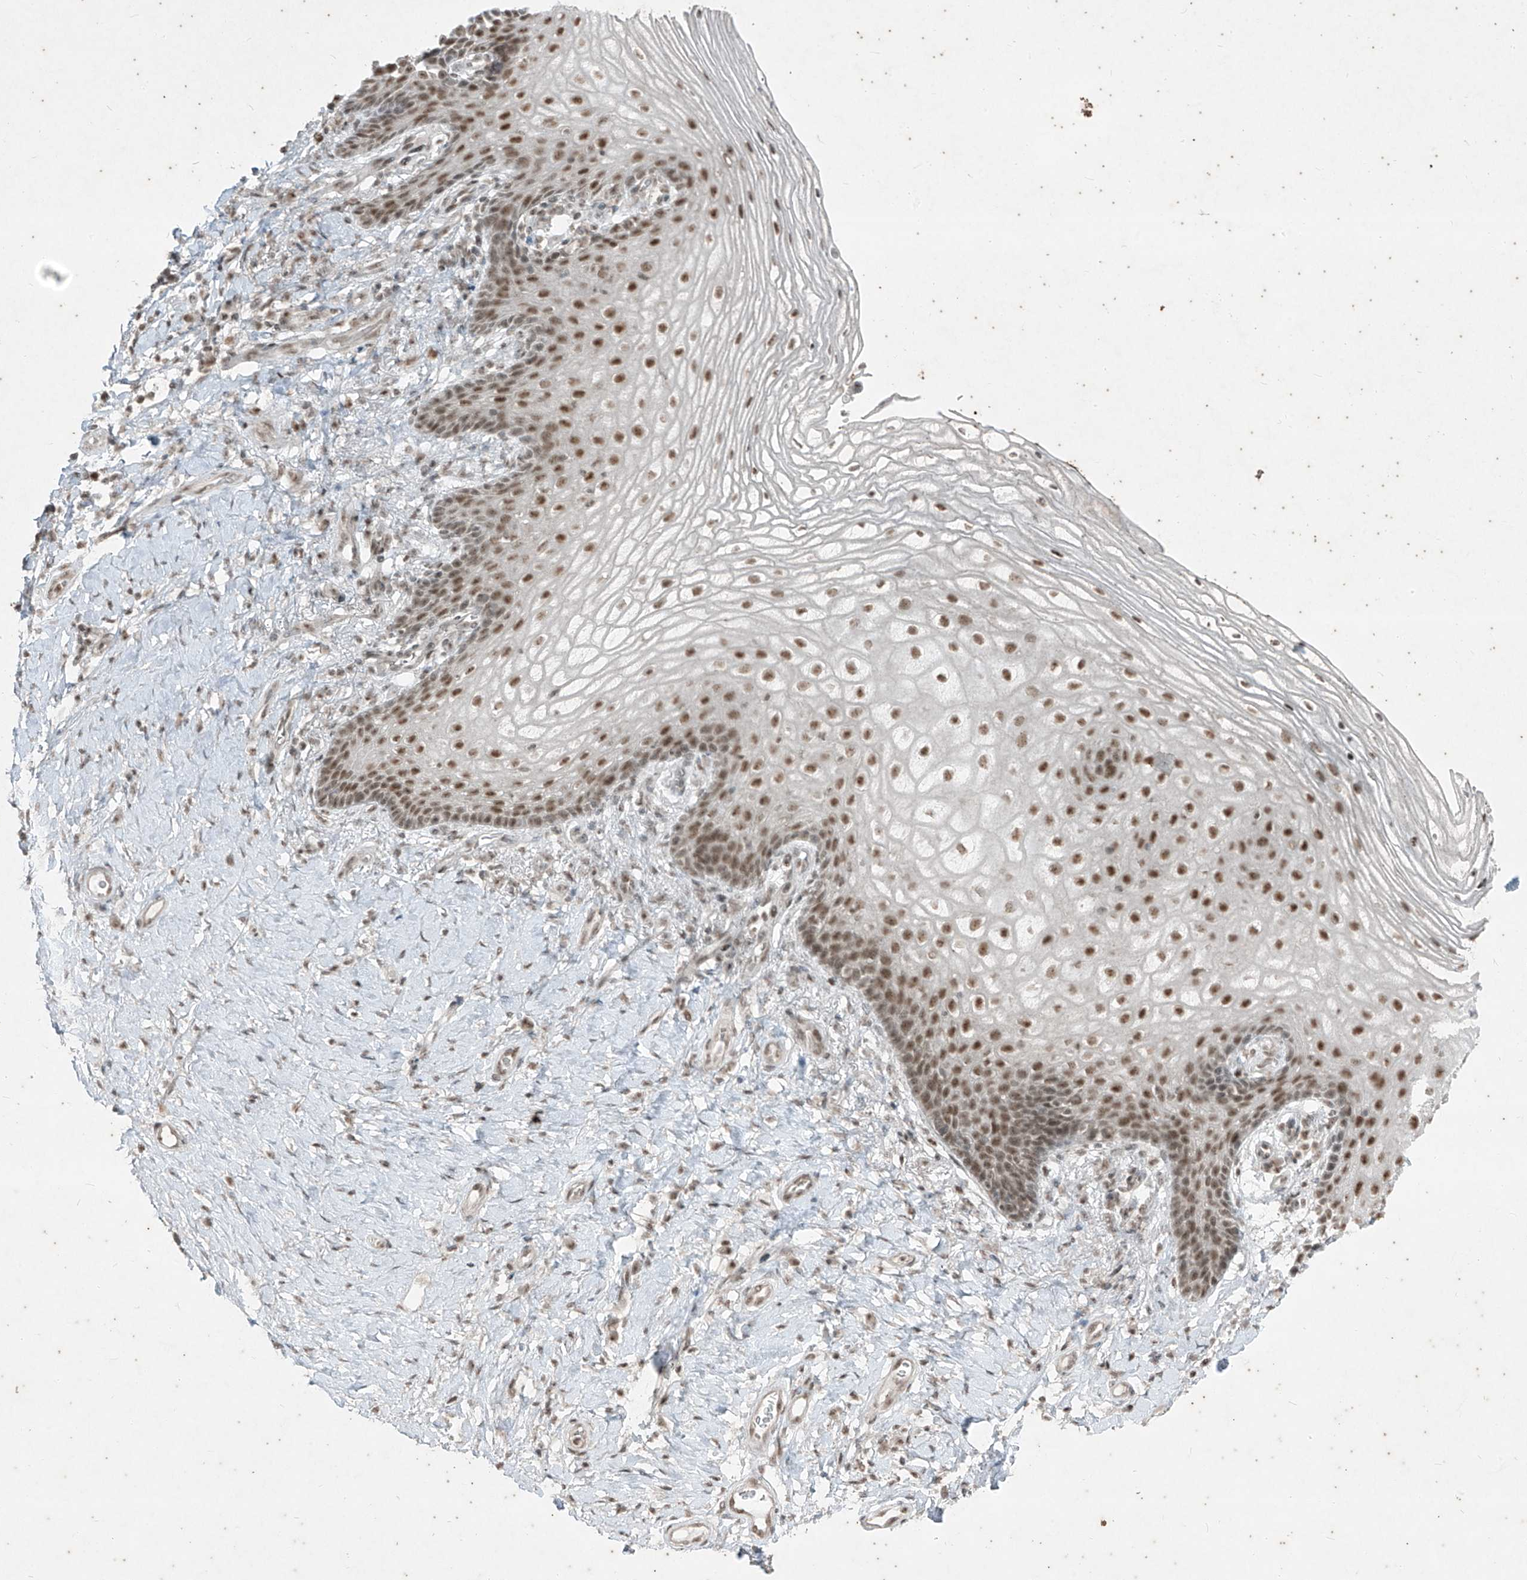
{"staining": {"intensity": "moderate", "quantity": ">75%", "location": "nuclear"}, "tissue": "vagina", "cell_type": "Squamous epithelial cells", "image_type": "normal", "snomed": [{"axis": "morphology", "description": "Normal tissue, NOS"}, {"axis": "topography", "description": "Vagina"}], "caption": "Vagina stained with DAB (3,3'-diaminobenzidine) IHC shows medium levels of moderate nuclear positivity in approximately >75% of squamous epithelial cells. (DAB (3,3'-diaminobenzidine) IHC with brightfield microscopy, high magnification).", "gene": "ZNF354B", "patient": {"sex": "female", "age": 60}}